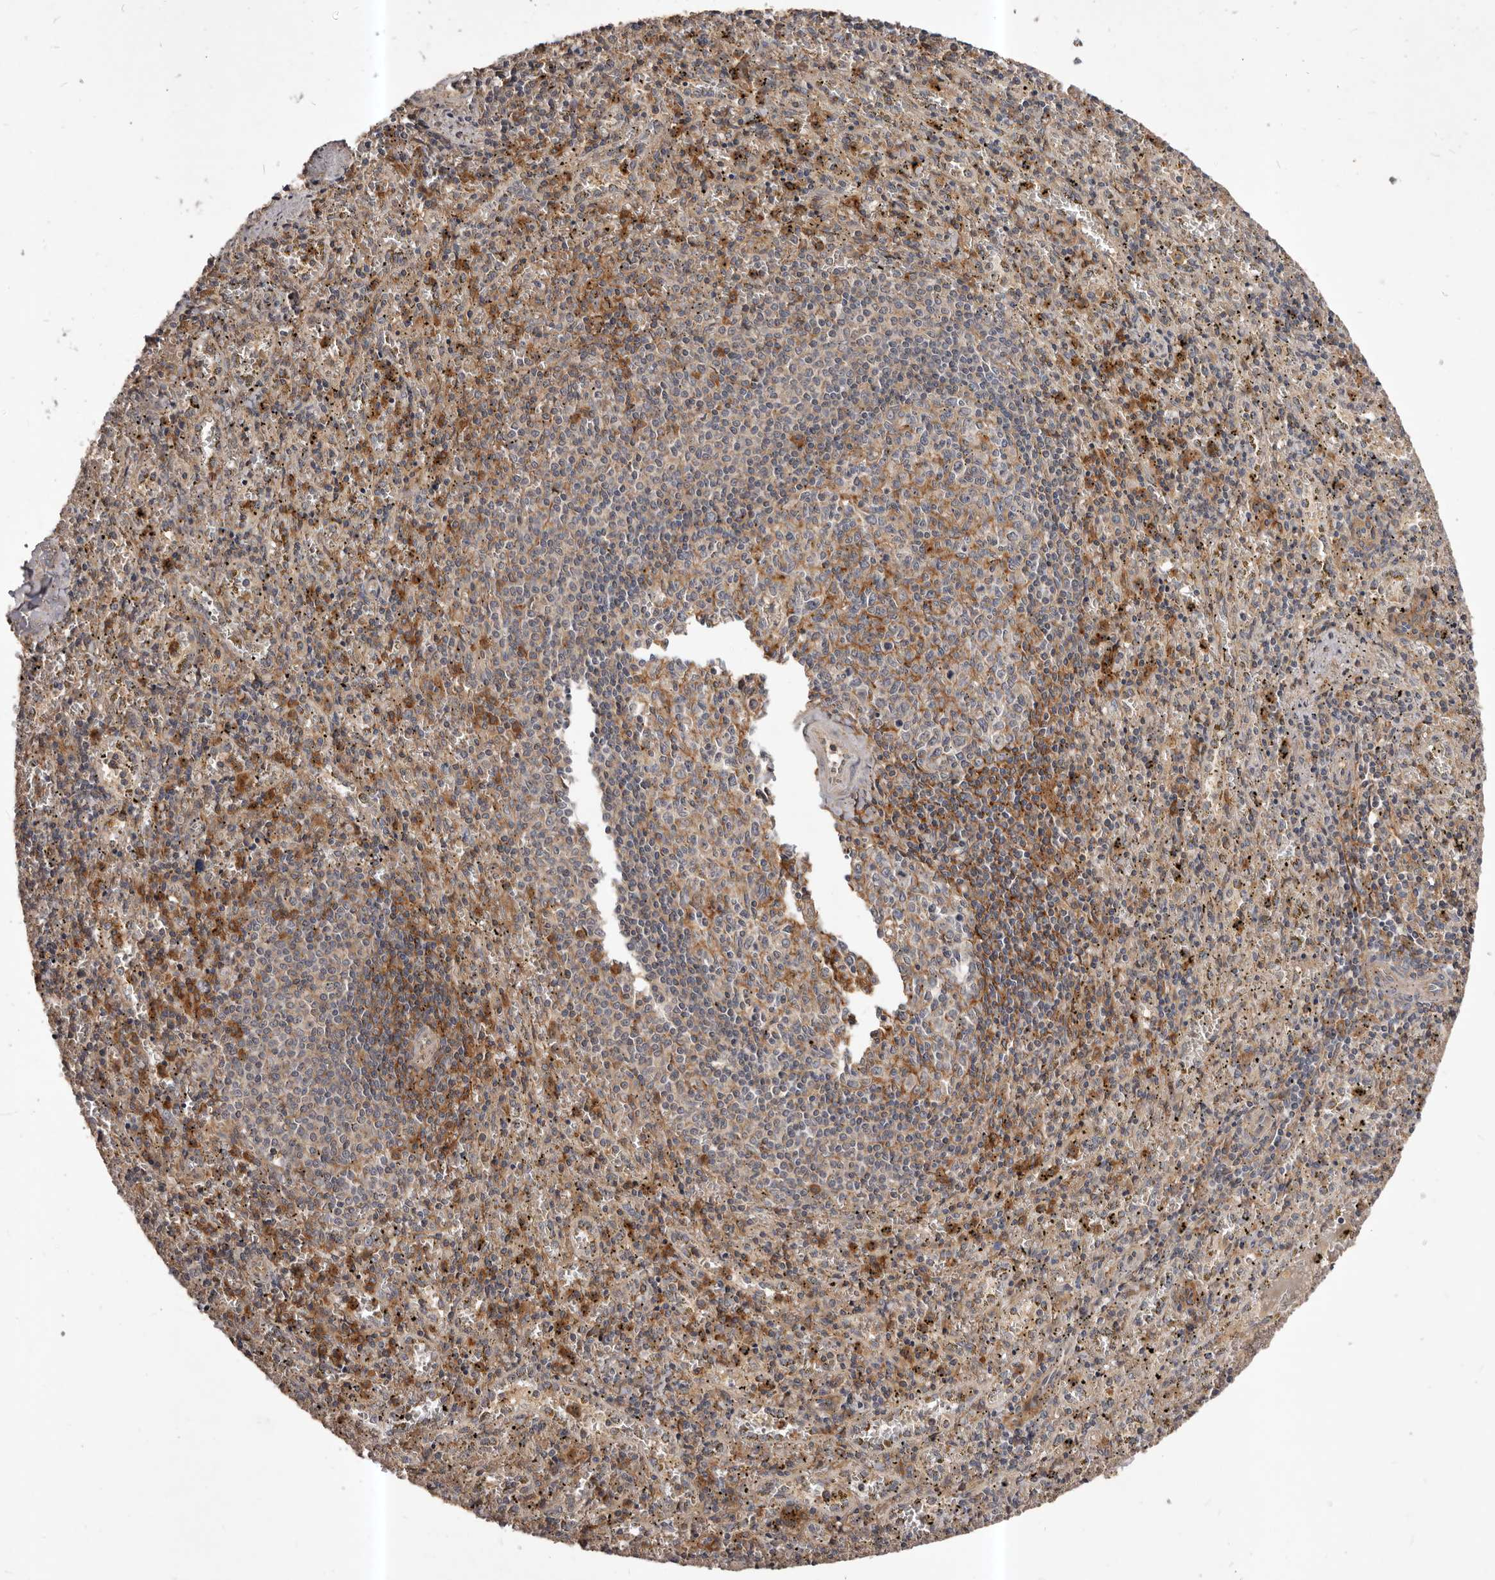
{"staining": {"intensity": "strong", "quantity": "25%-75%", "location": "cytoplasmic/membranous"}, "tissue": "spleen", "cell_type": "Cells in red pulp", "image_type": "normal", "snomed": [{"axis": "morphology", "description": "Normal tissue, NOS"}, {"axis": "topography", "description": "Spleen"}], "caption": "An immunohistochemistry (IHC) photomicrograph of normal tissue is shown. Protein staining in brown shows strong cytoplasmic/membranous positivity in spleen within cells in red pulp.", "gene": "GLIPR2", "patient": {"sex": "male", "age": 11}}